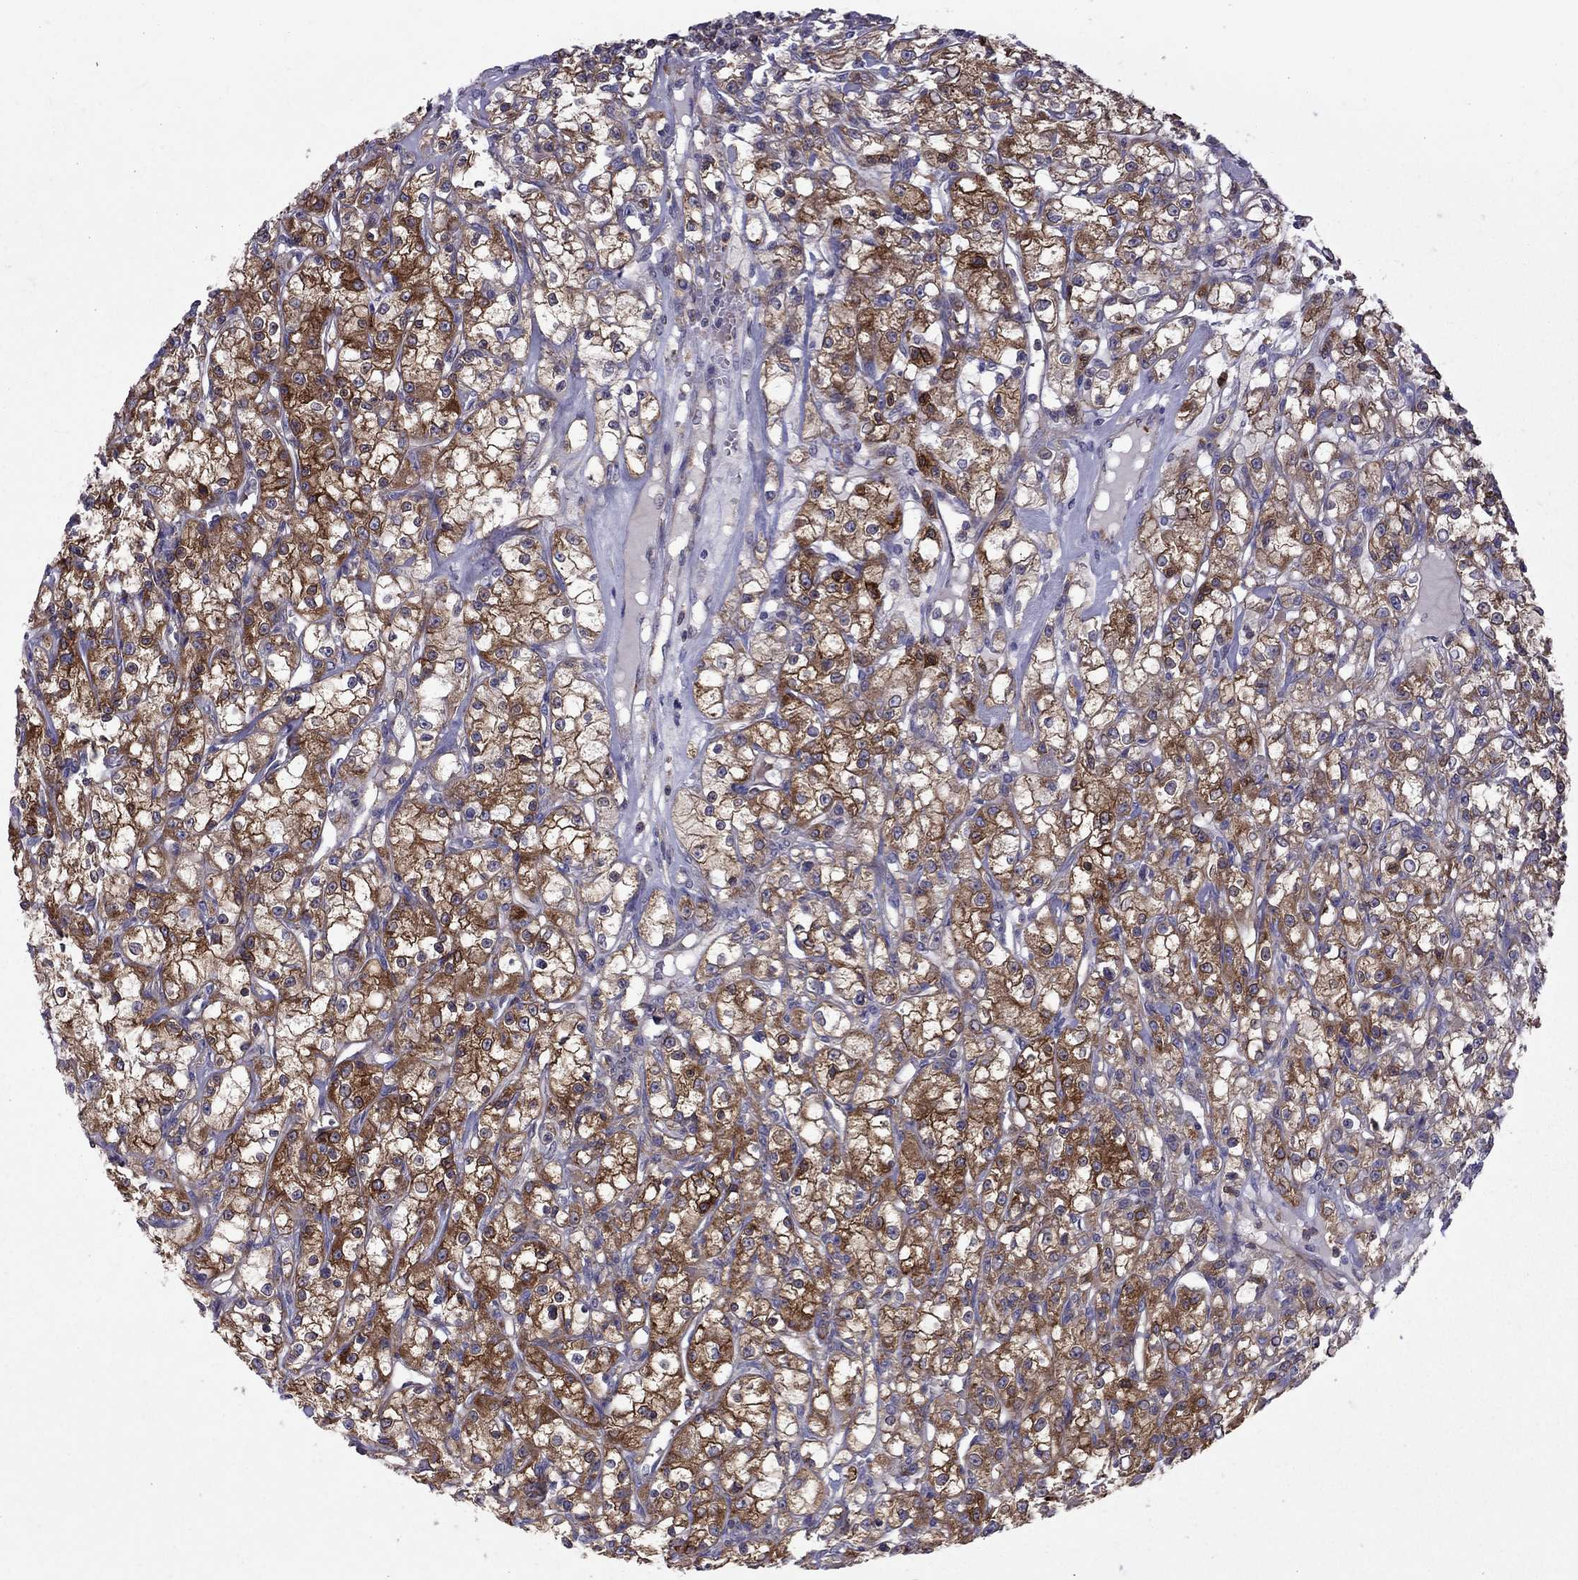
{"staining": {"intensity": "strong", "quantity": ">75%", "location": "cytoplasmic/membranous"}, "tissue": "renal cancer", "cell_type": "Tumor cells", "image_type": "cancer", "snomed": [{"axis": "morphology", "description": "Adenocarcinoma, NOS"}, {"axis": "topography", "description": "Kidney"}], "caption": "Protein analysis of renal cancer tissue demonstrates strong cytoplasmic/membranous positivity in approximately >75% of tumor cells.", "gene": "EIF4E3", "patient": {"sex": "female", "age": 59}}